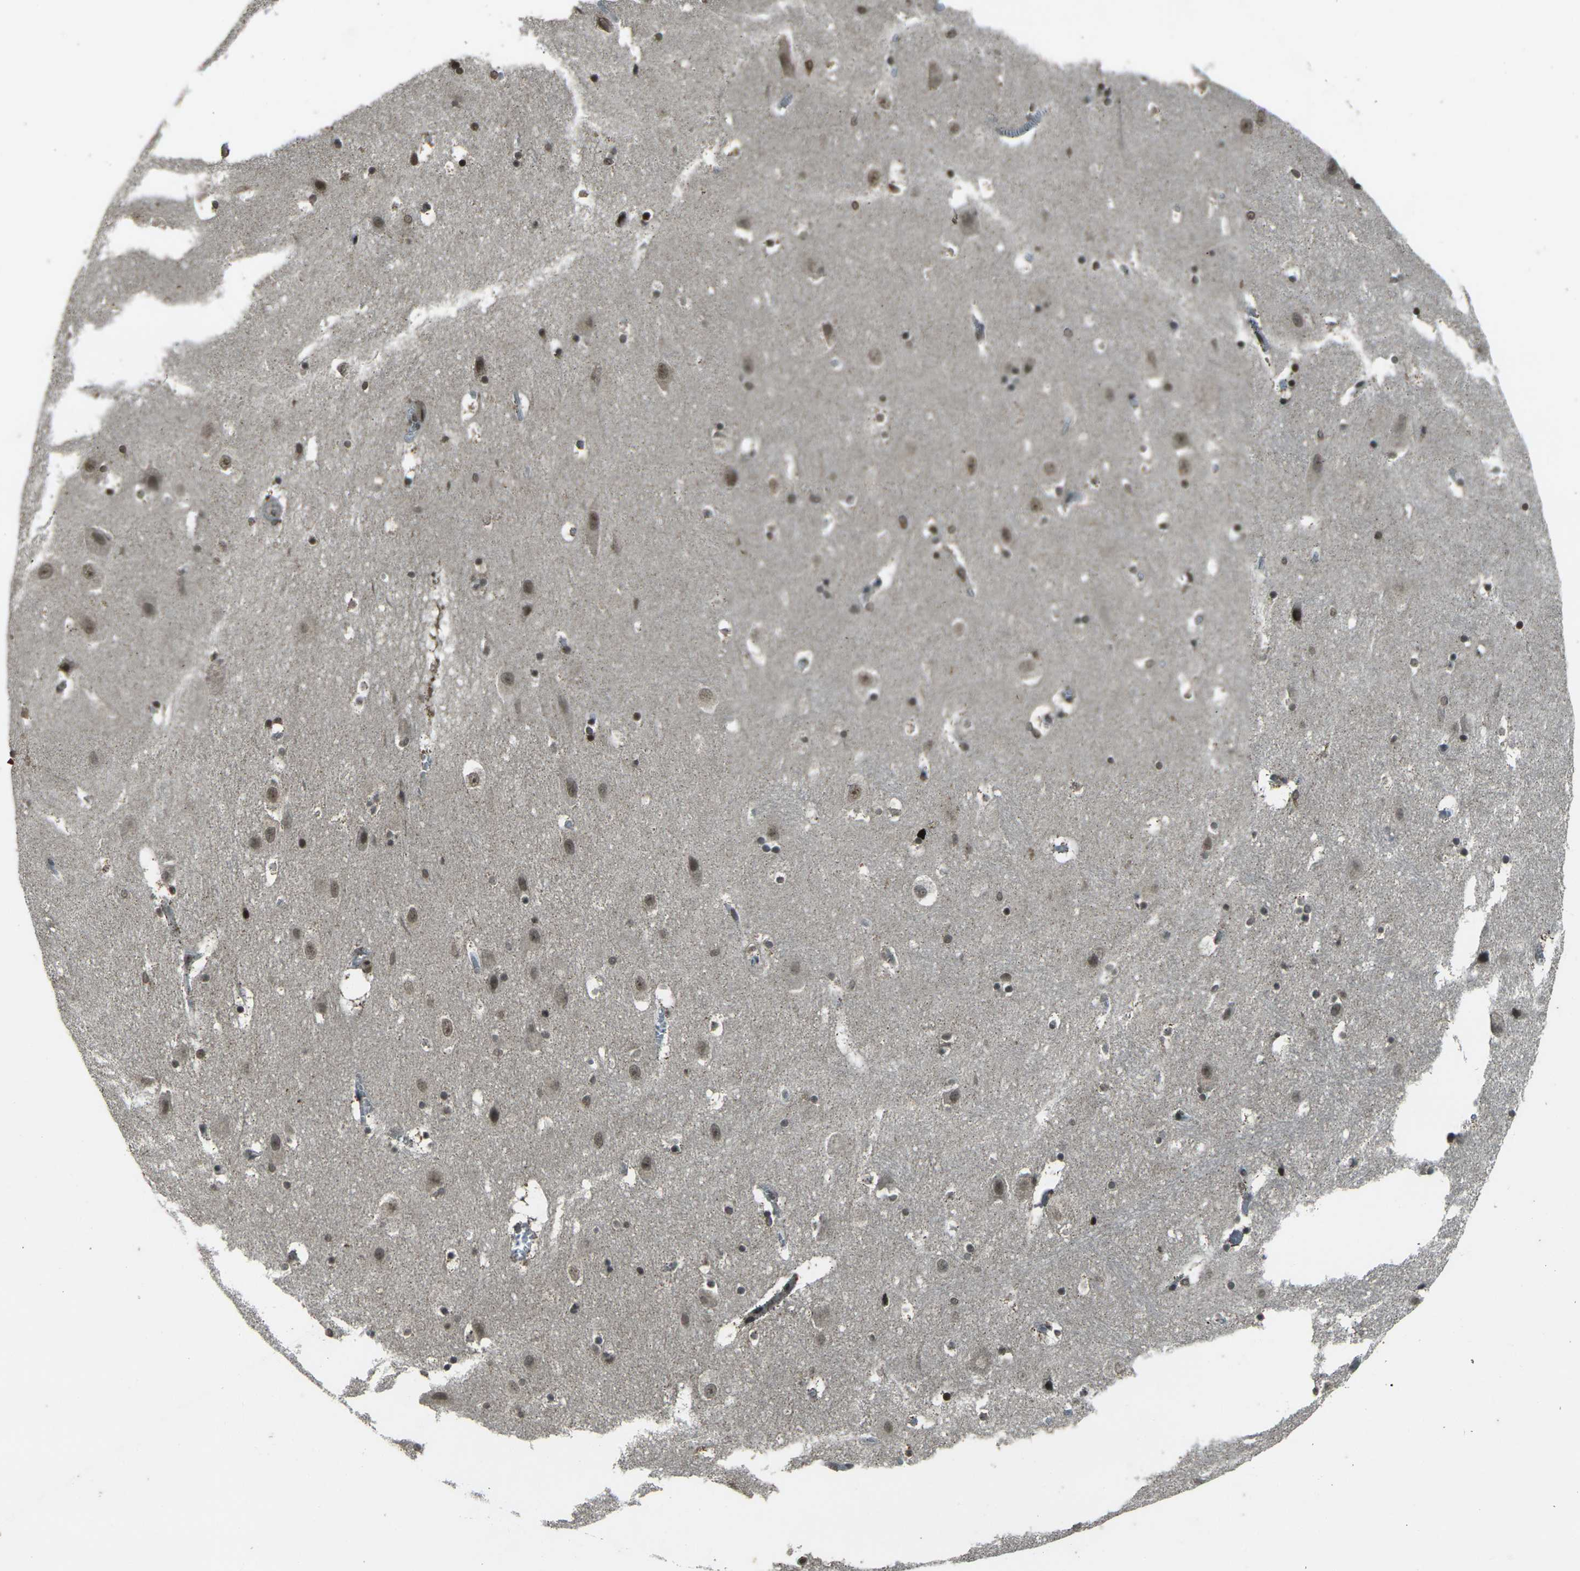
{"staining": {"intensity": "moderate", "quantity": ">75%", "location": "nuclear"}, "tissue": "hippocampus", "cell_type": "Glial cells", "image_type": "normal", "snomed": [{"axis": "morphology", "description": "Normal tissue, NOS"}, {"axis": "topography", "description": "Hippocampus"}], "caption": "Protein analysis of normal hippocampus displays moderate nuclear expression in about >75% of glial cells.", "gene": "PRPF8", "patient": {"sex": "male", "age": 45}}